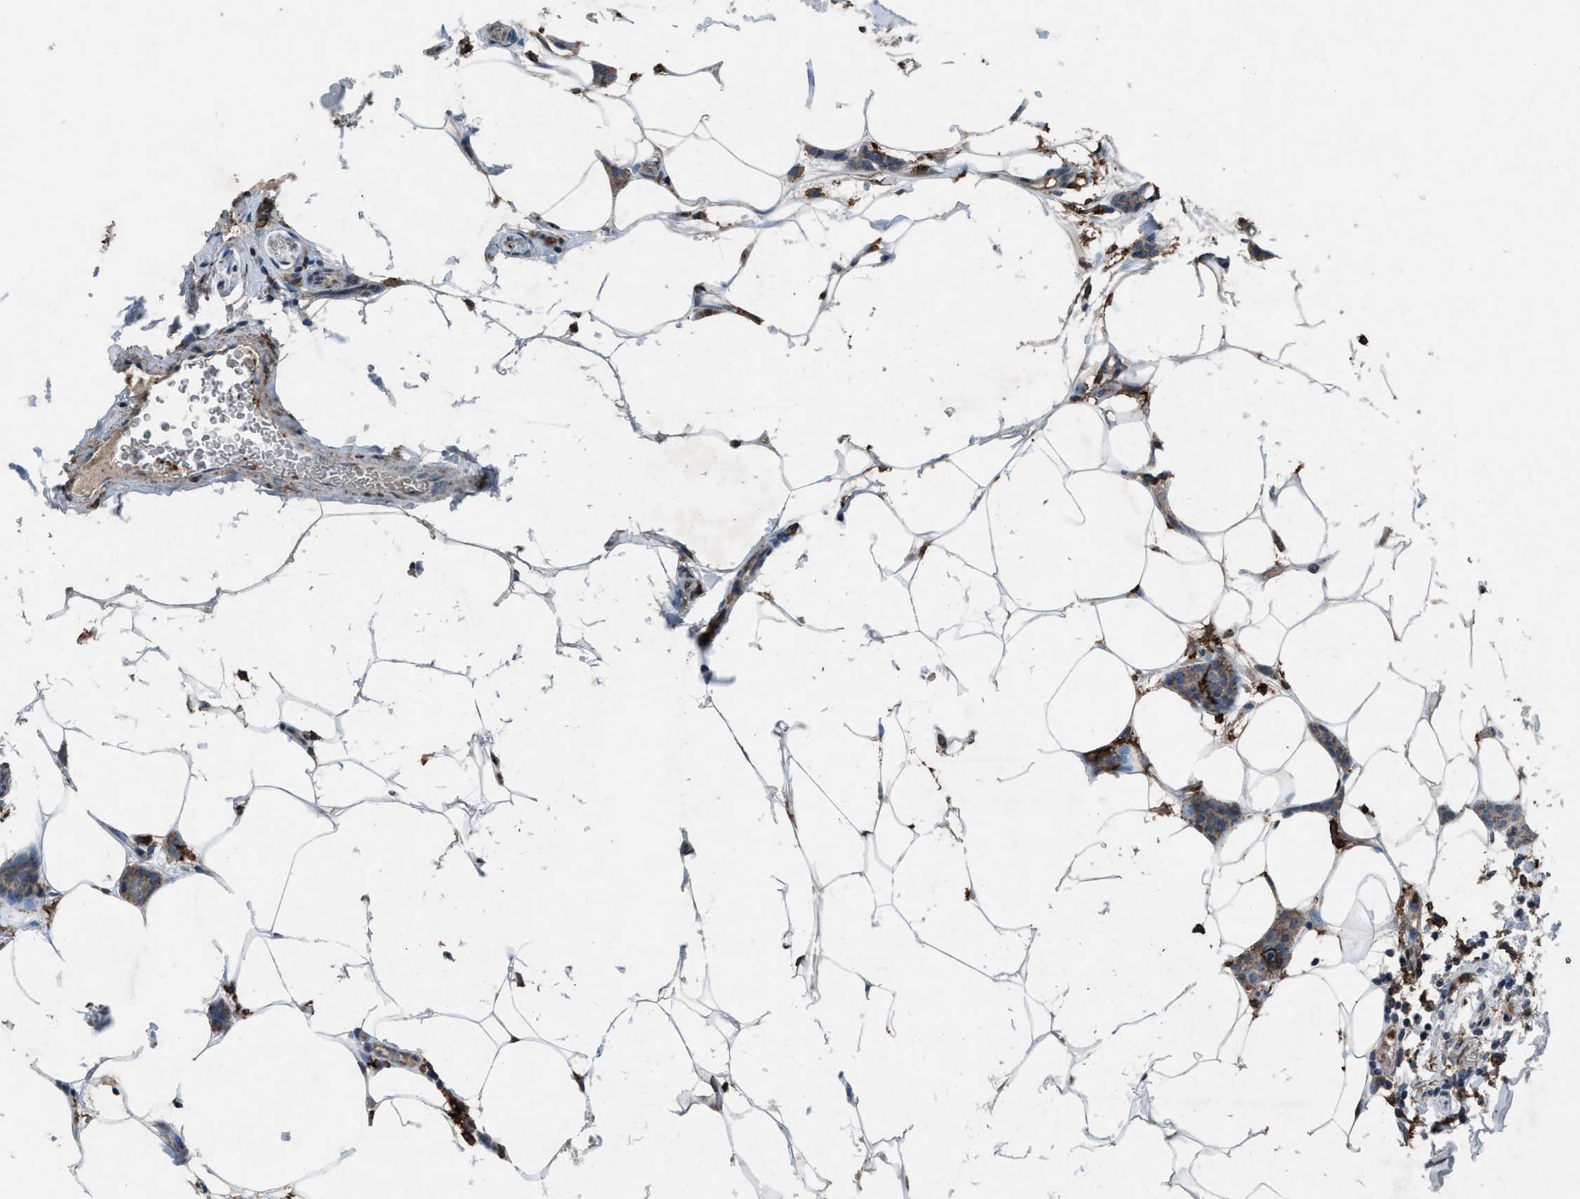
{"staining": {"intensity": "weak", "quantity": ">75%", "location": "cytoplasmic/membranous"}, "tissue": "breast cancer", "cell_type": "Tumor cells", "image_type": "cancer", "snomed": [{"axis": "morphology", "description": "Lobular carcinoma"}, {"axis": "topography", "description": "Skin"}, {"axis": "topography", "description": "Breast"}], "caption": "Protein staining of breast cancer (lobular carcinoma) tissue demonstrates weak cytoplasmic/membranous expression in approximately >75% of tumor cells.", "gene": "FCER1G", "patient": {"sex": "female", "age": 46}}